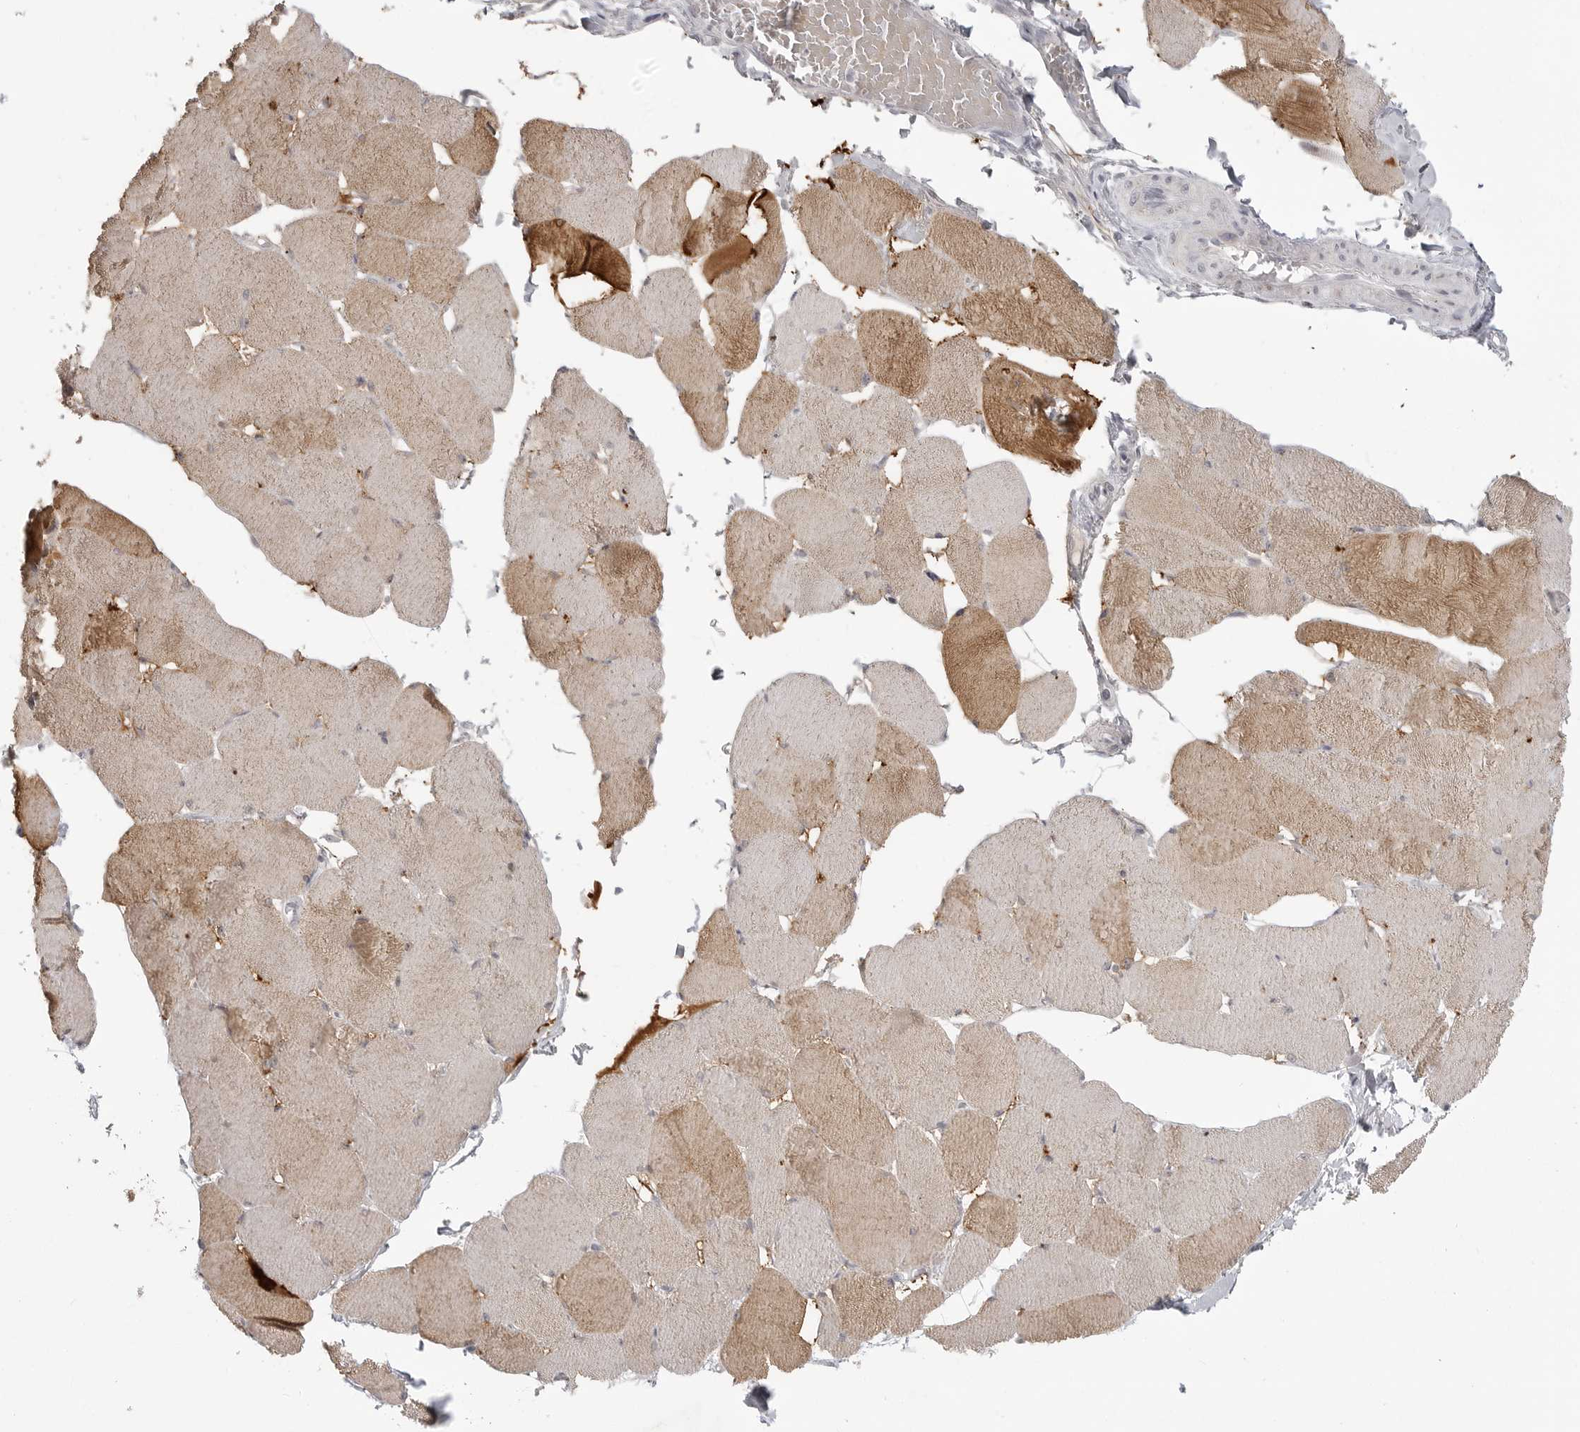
{"staining": {"intensity": "moderate", "quantity": "25%-75%", "location": "cytoplasmic/membranous"}, "tissue": "skeletal muscle", "cell_type": "Myocytes", "image_type": "normal", "snomed": [{"axis": "morphology", "description": "Normal tissue, NOS"}, {"axis": "topography", "description": "Skin"}, {"axis": "topography", "description": "Skeletal muscle"}], "caption": "DAB immunohistochemical staining of normal skeletal muscle displays moderate cytoplasmic/membranous protein staining in approximately 25%-75% of myocytes. The staining is performed using DAB (3,3'-diaminobenzidine) brown chromogen to label protein expression. The nuclei are counter-stained blue using hematoxylin.", "gene": "TCTN3", "patient": {"sex": "male", "age": 83}}